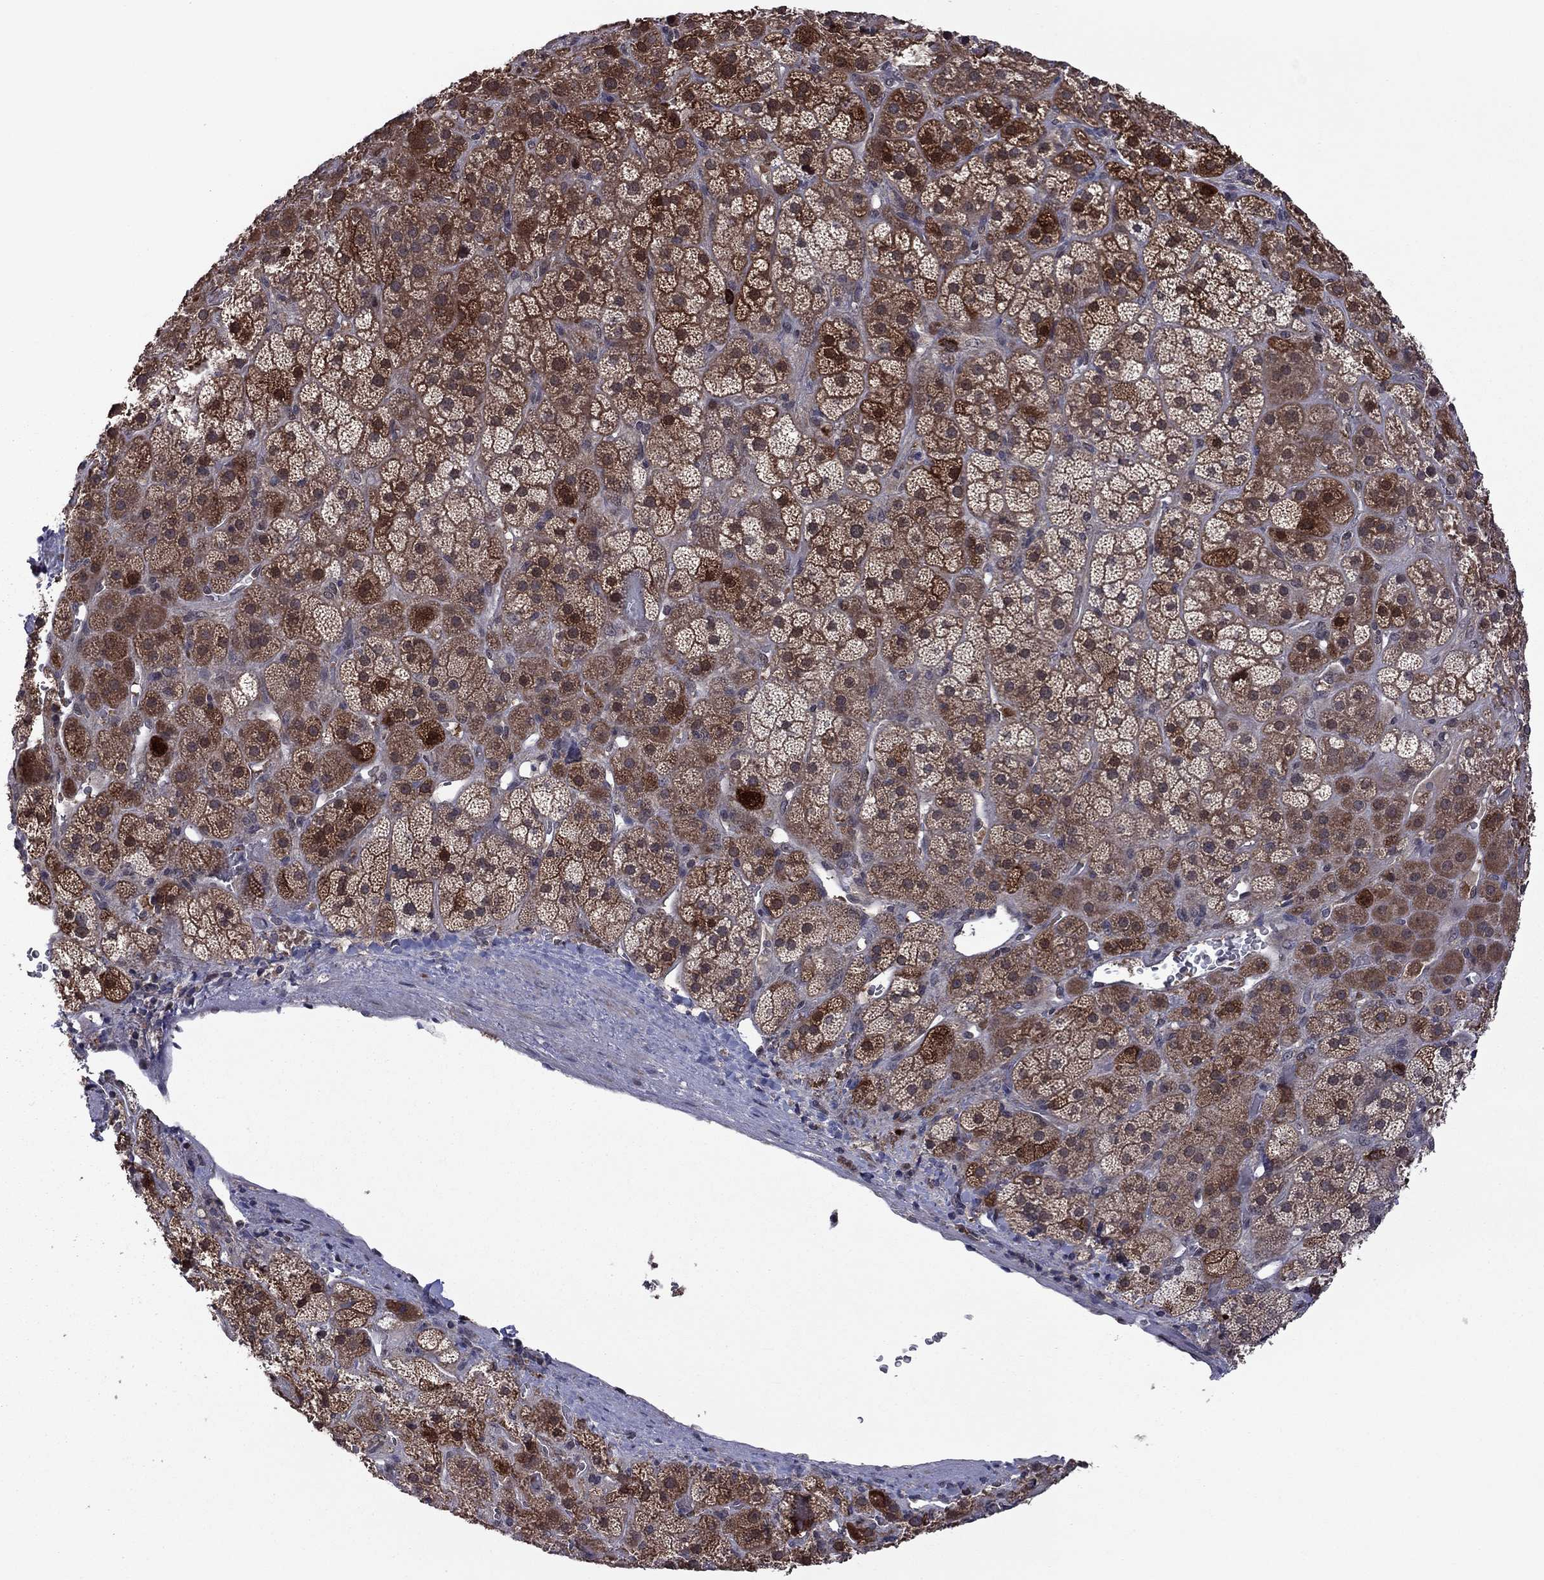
{"staining": {"intensity": "strong", "quantity": "25%-75%", "location": "cytoplasmic/membranous"}, "tissue": "adrenal gland", "cell_type": "Glandular cells", "image_type": "normal", "snomed": [{"axis": "morphology", "description": "Normal tissue, NOS"}, {"axis": "topography", "description": "Adrenal gland"}], "caption": "DAB (3,3'-diaminobenzidine) immunohistochemical staining of normal adrenal gland exhibits strong cytoplasmic/membranous protein staining in about 25%-75% of glandular cells. Using DAB (3,3'-diaminobenzidine) (brown) and hematoxylin (blue) stains, captured at high magnification using brightfield microscopy.", "gene": "GPAA1", "patient": {"sex": "male", "age": 57}}